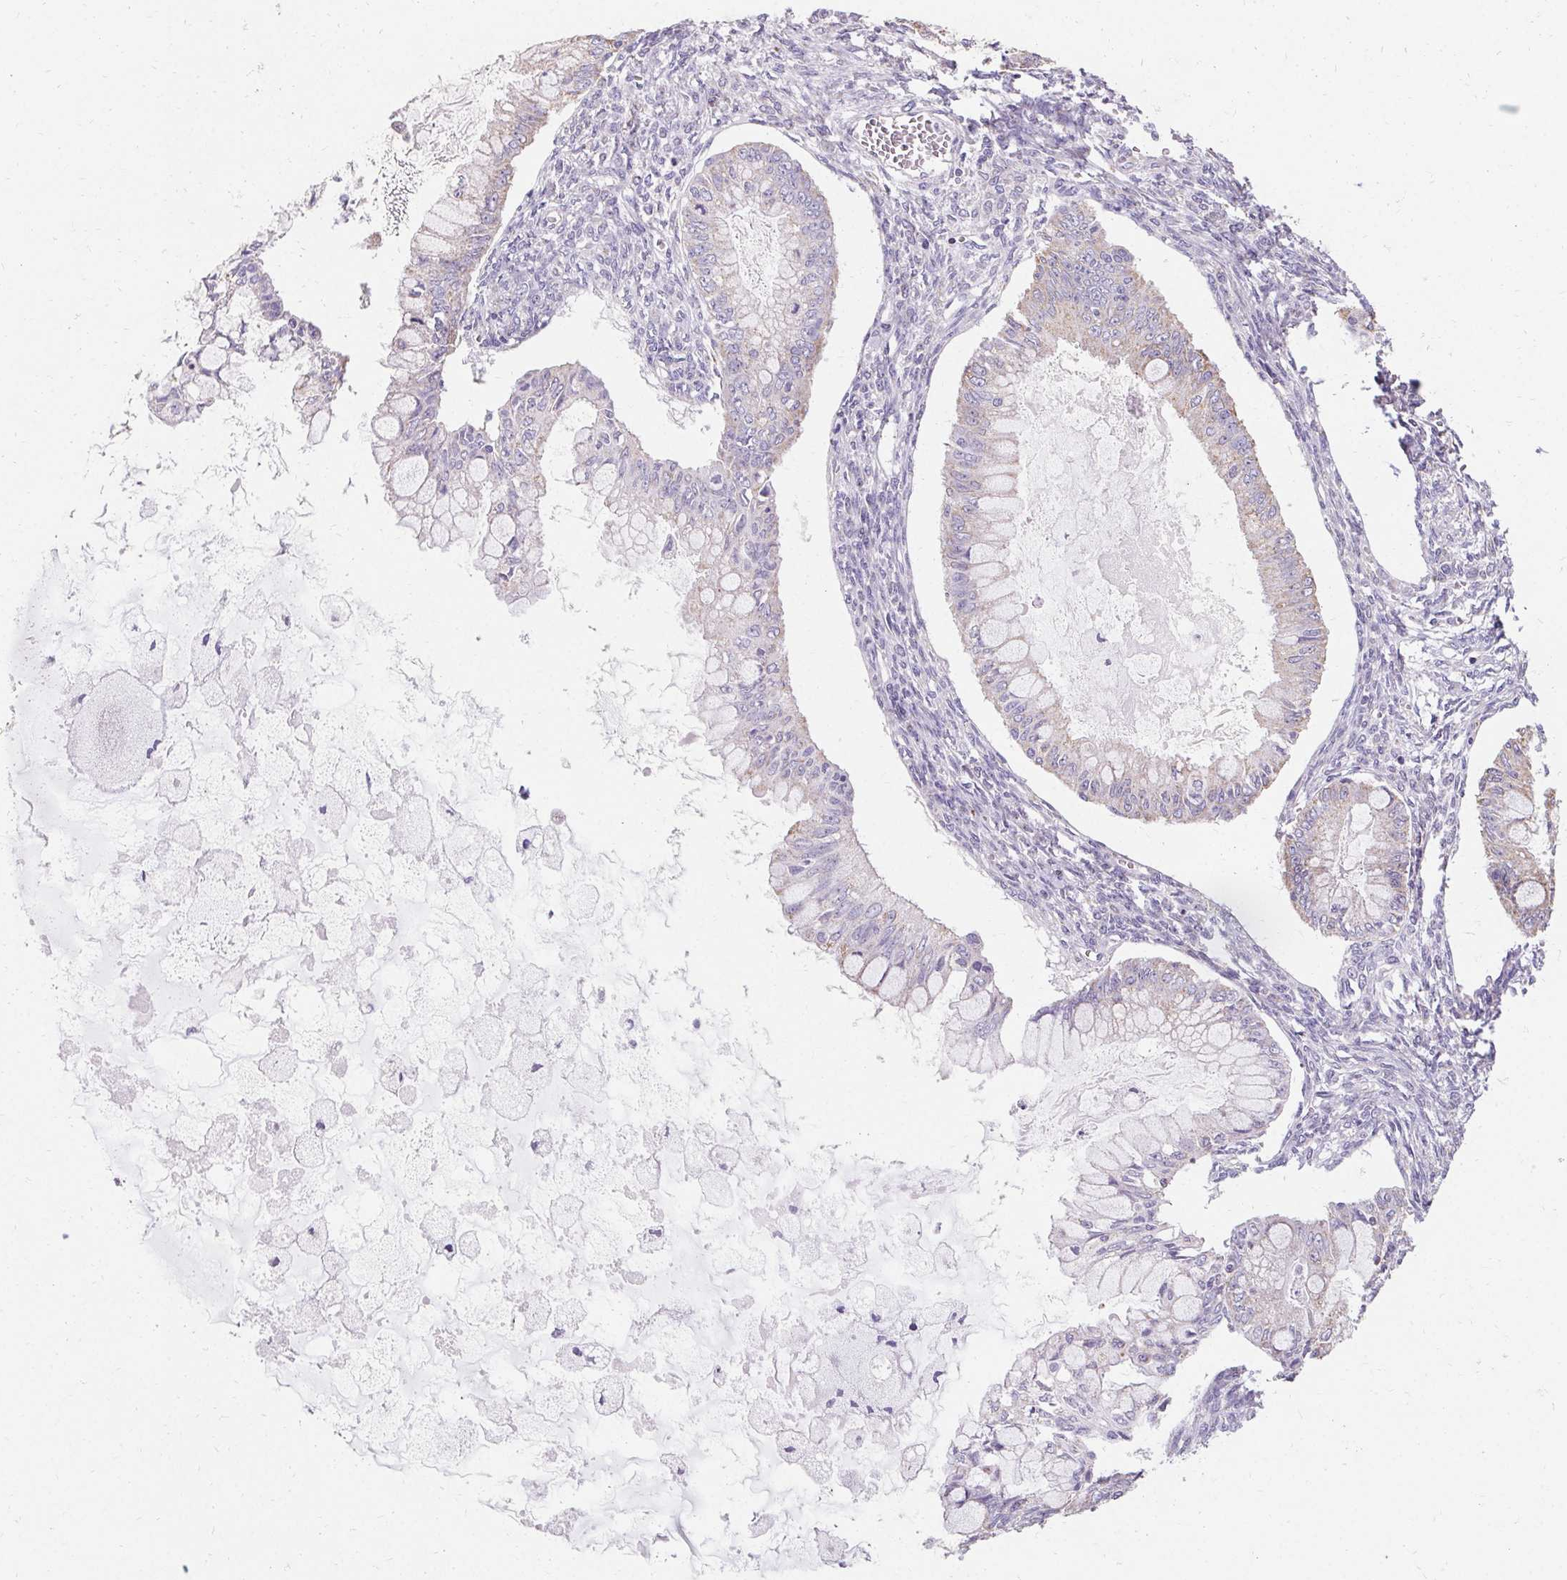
{"staining": {"intensity": "weak", "quantity": "<25%", "location": "cytoplasmic/membranous"}, "tissue": "ovarian cancer", "cell_type": "Tumor cells", "image_type": "cancer", "snomed": [{"axis": "morphology", "description": "Cystadenocarcinoma, mucinous, NOS"}, {"axis": "topography", "description": "Ovary"}], "caption": "Tumor cells show no significant staining in ovarian cancer (mucinous cystadenocarcinoma).", "gene": "ASGR2", "patient": {"sex": "female", "age": 34}}